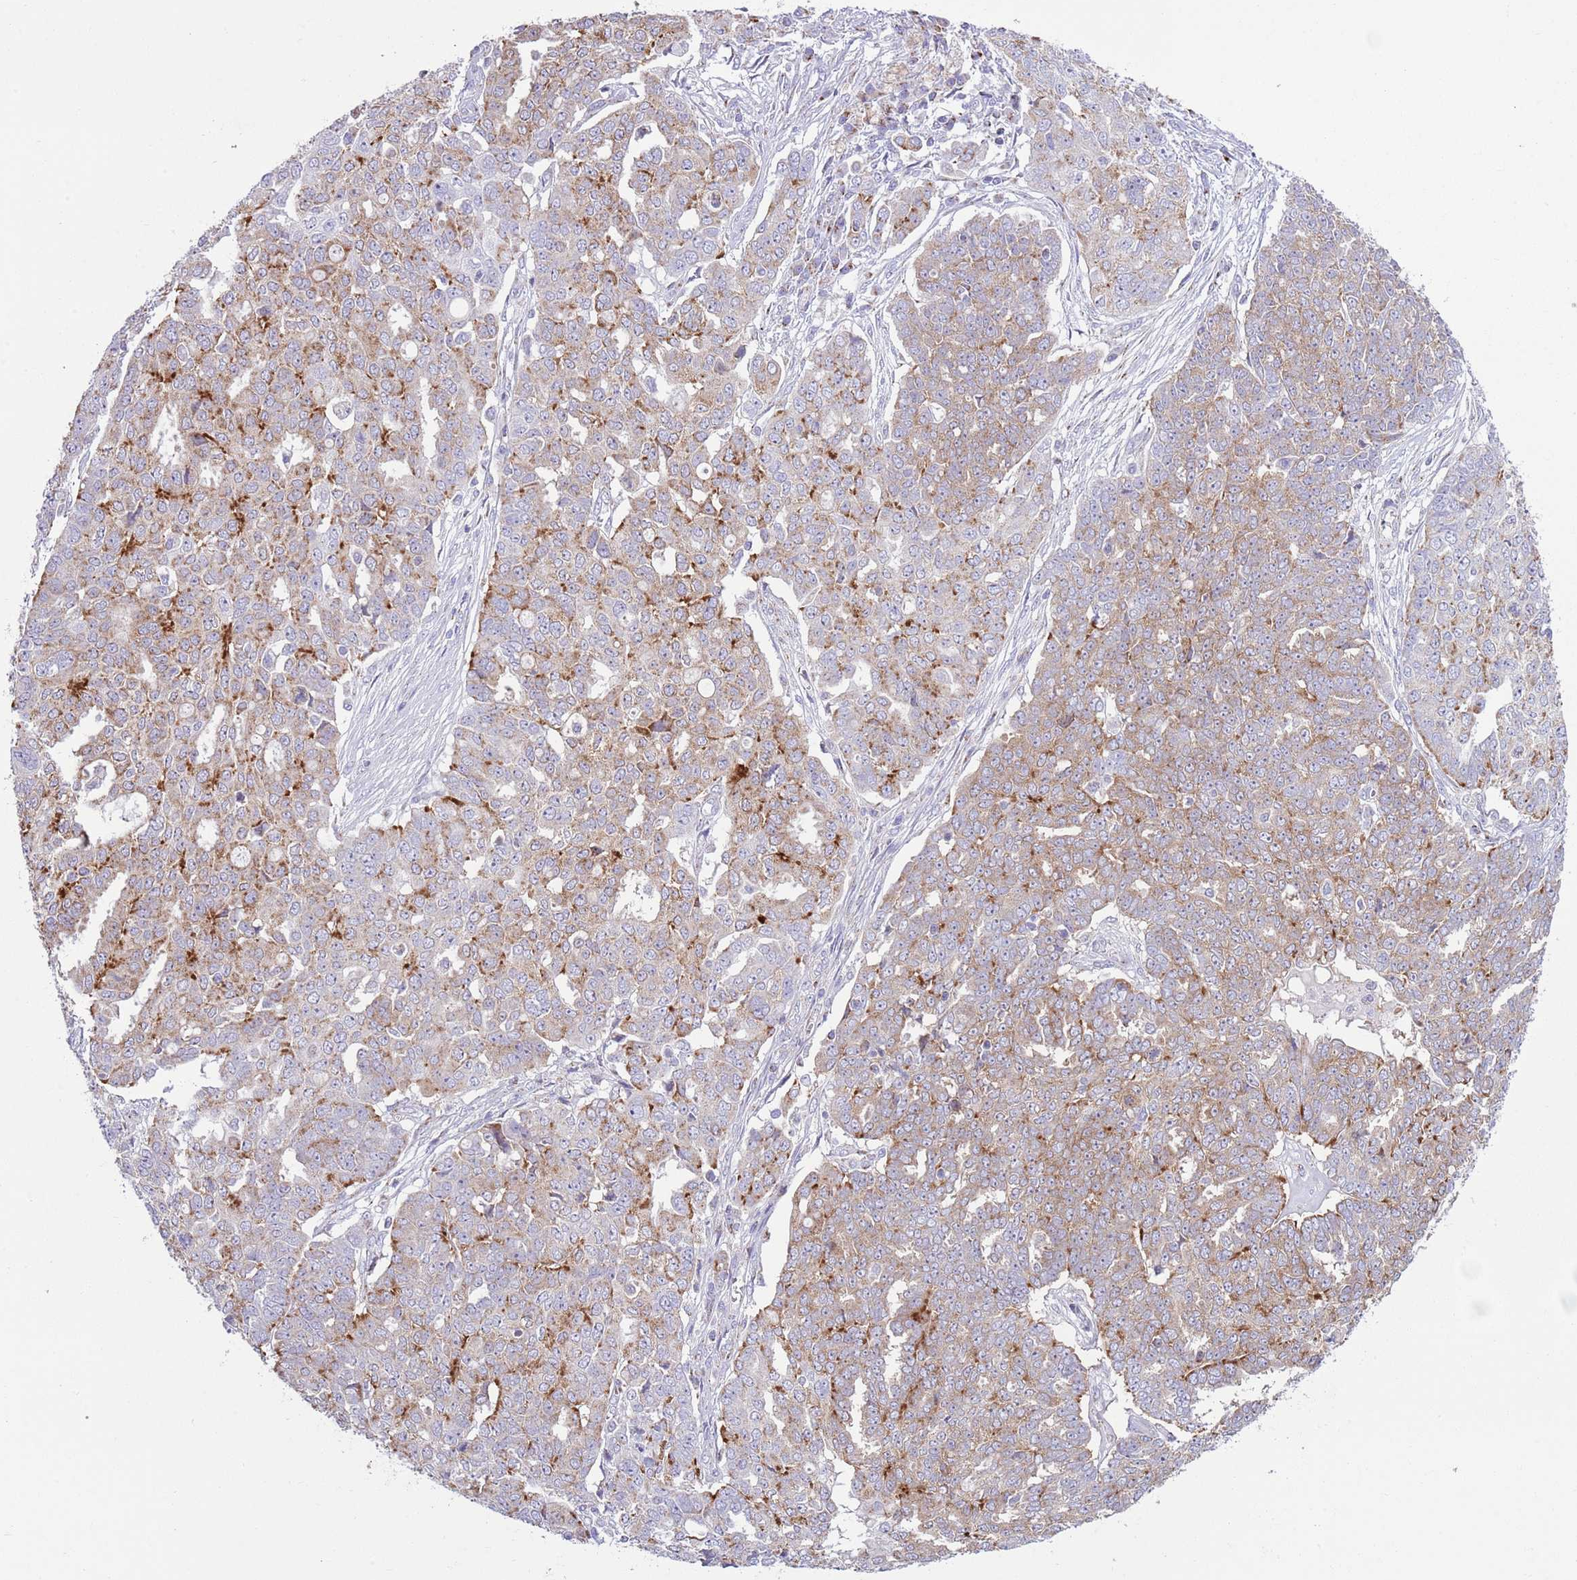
{"staining": {"intensity": "moderate", "quantity": "25%-75%", "location": "cytoplasmic/membranous"}, "tissue": "ovarian cancer", "cell_type": "Tumor cells", "image_type": "cancer", "snomed": [{"axis": "morphology", "description": "Cystadenocarcinoma, serous, NOS"}, {"axis": "topography", "description": "Soft tissue"}, {"axis": "topography", "description": "Ovary"}], "caption": "Approximately 25%-75% of tumor cells in human ovarian cancer (serous cystadenocarcinoma) demonstrate moderate cytoplasmic/membranous protein staining as visualized by brown immunohistochemical staining.", "gene": "ATP6V1B1", "patient": {"sex": "female", "age": 57}}